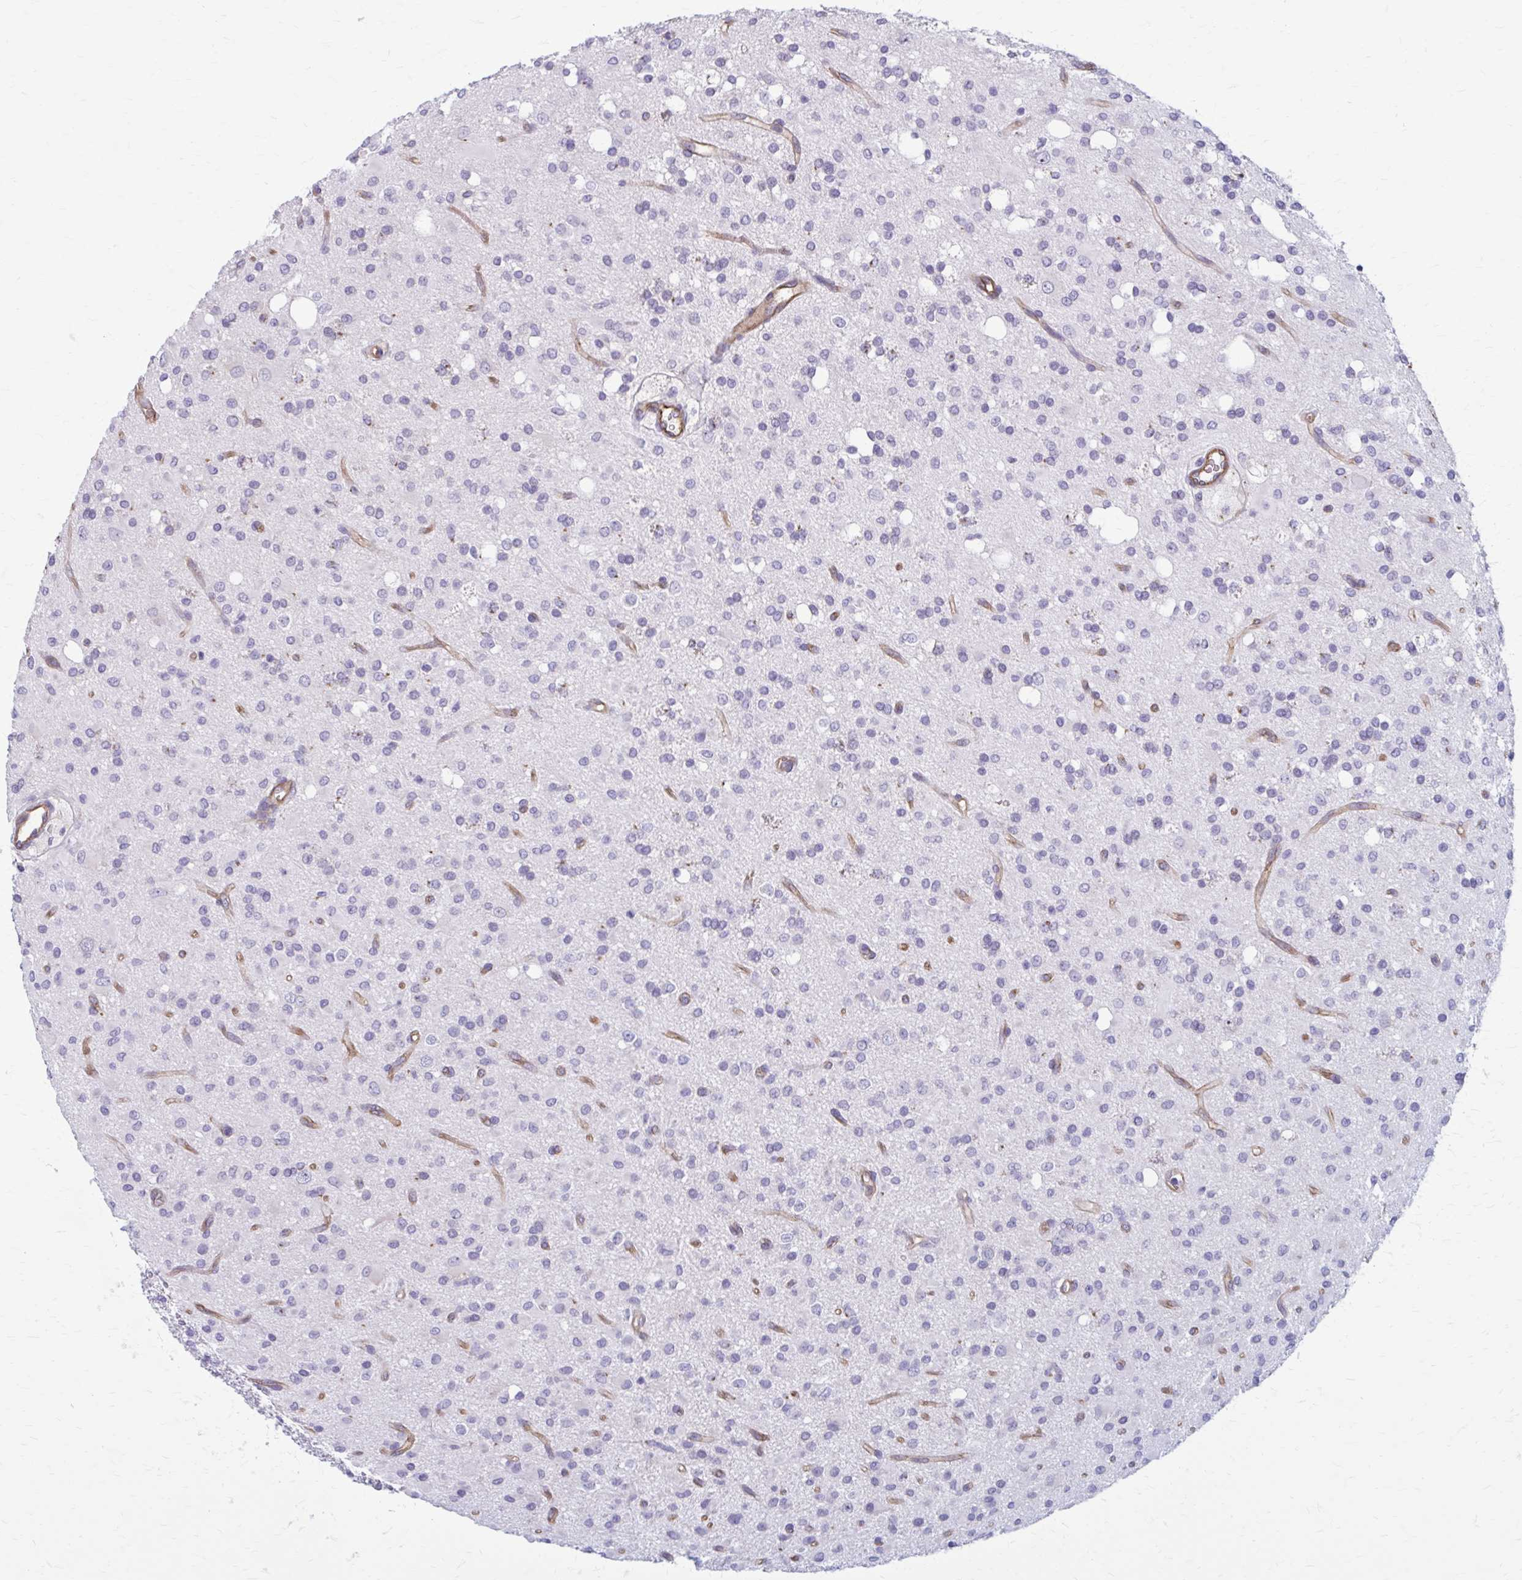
{"staining": {"intensity": "negative", "quantity": "none", "location": "none"}, "tissue": "glioma", "cell_type": "Tumor cells", "image_type": "cancer", "snomed": [{"axis": "morphology", "description": "Glioma, malignant, Low grade"}, {"axis": "topography", "description": "Brain"}], "caption": "Immunohistochemistry (IHC) image of neoplastic tissue: glioma stained with DAB (3,3'-diaminobenzidine) demonstrates no significant protein positivity in tumor cells.", "gene": "ZDHHC7", "patient": {"sex": "female", "age": 33}}